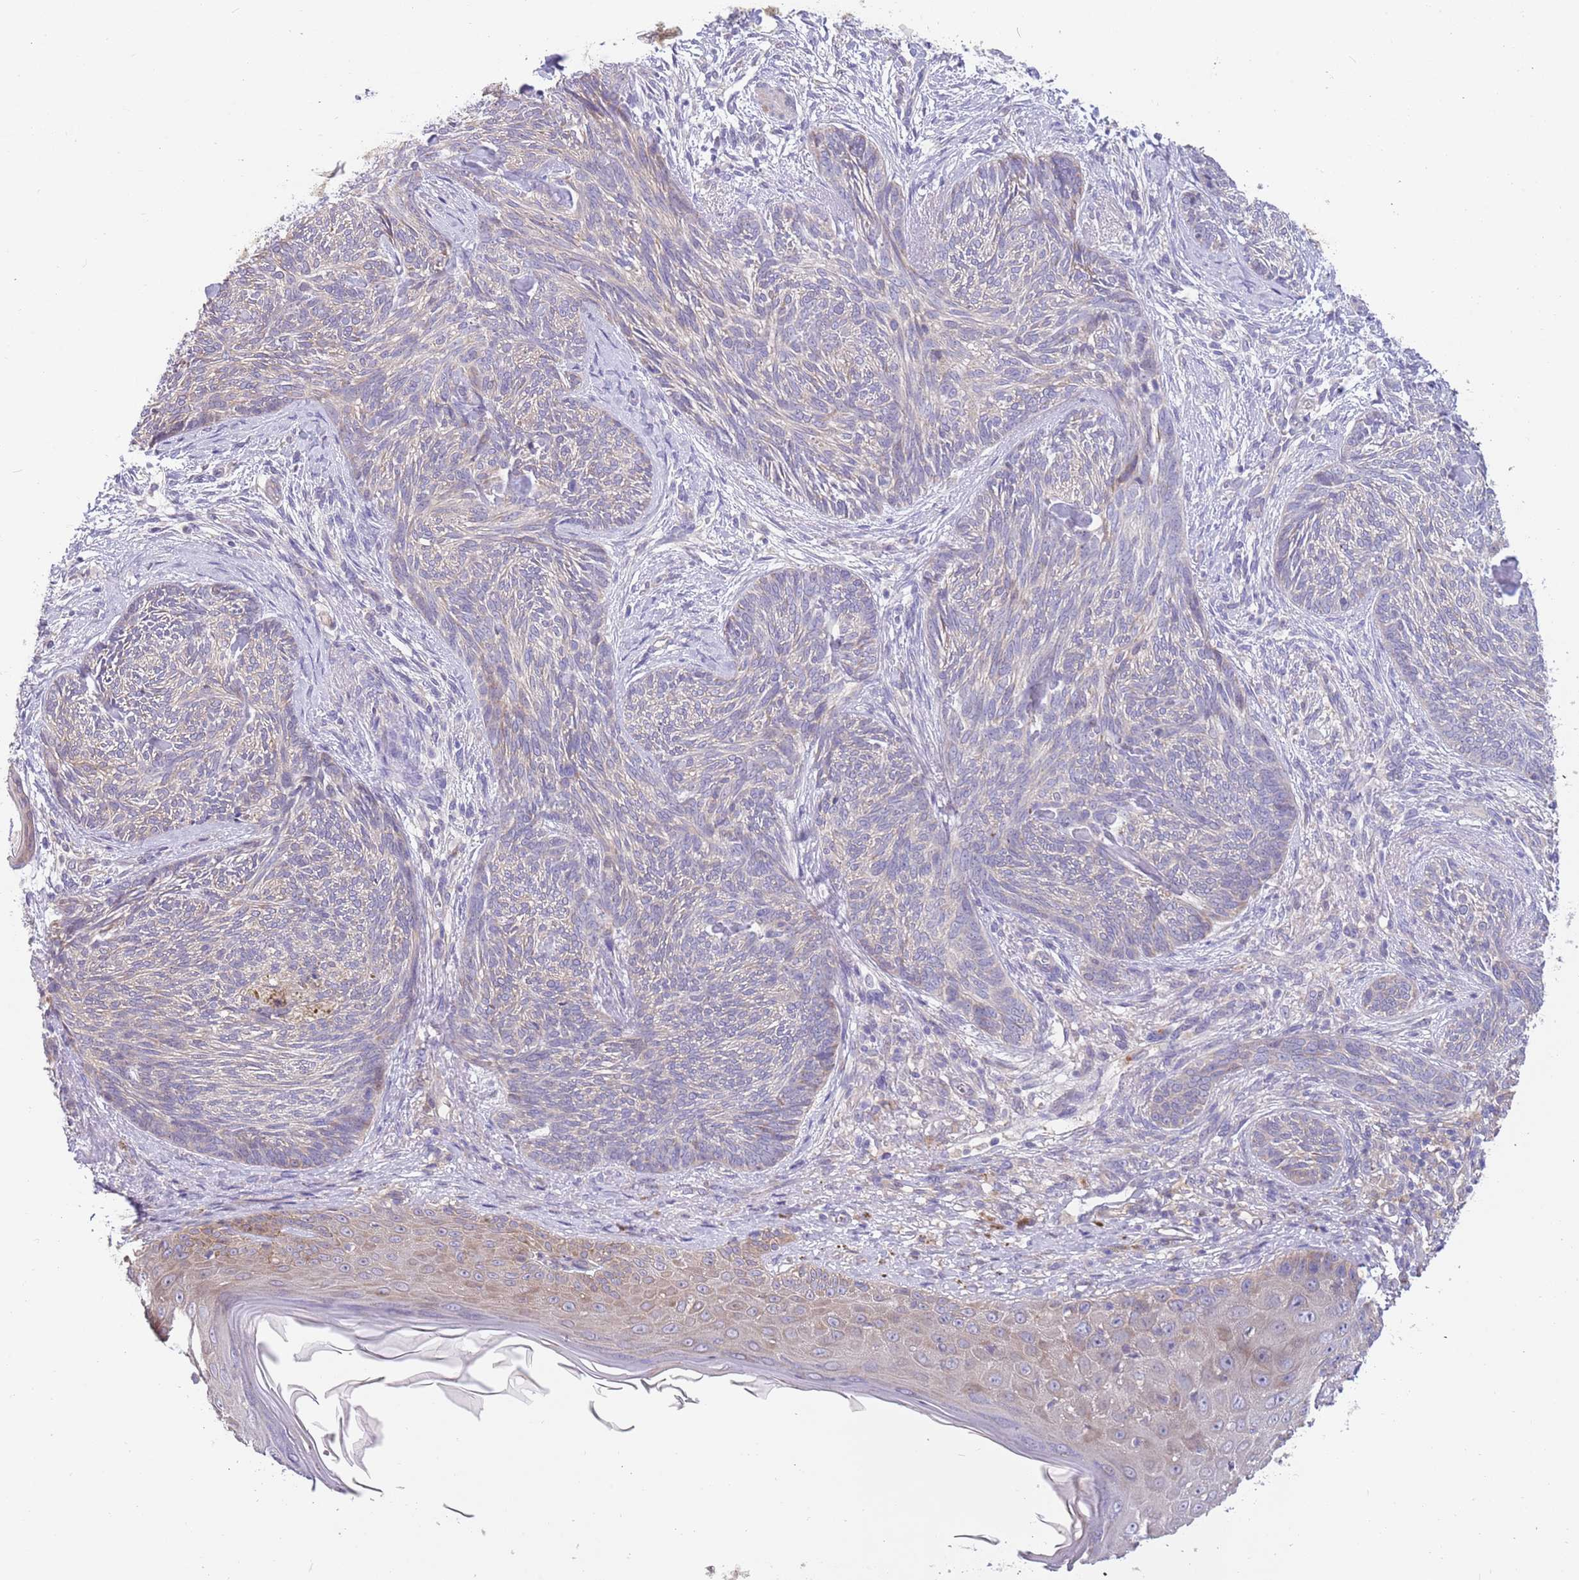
{"staining": {"intensity": "negative", "quantity": "none", "location": "none"}, "tissue": "skin cancer", "cell_type": "Tumor cells", "image_type": "cancer", "snomed": [{"axis": "morphology", "description": "Basal cell carcinoma"}, {"axis": "topography", "description": "Skin"}], "caption": "Immunohistochemical staining of human basal cell carcinoma (skin) displays no significant positivity in tumor cells.", "gene": "CABYR", "patient": {"sex": "male", "age": 73}}